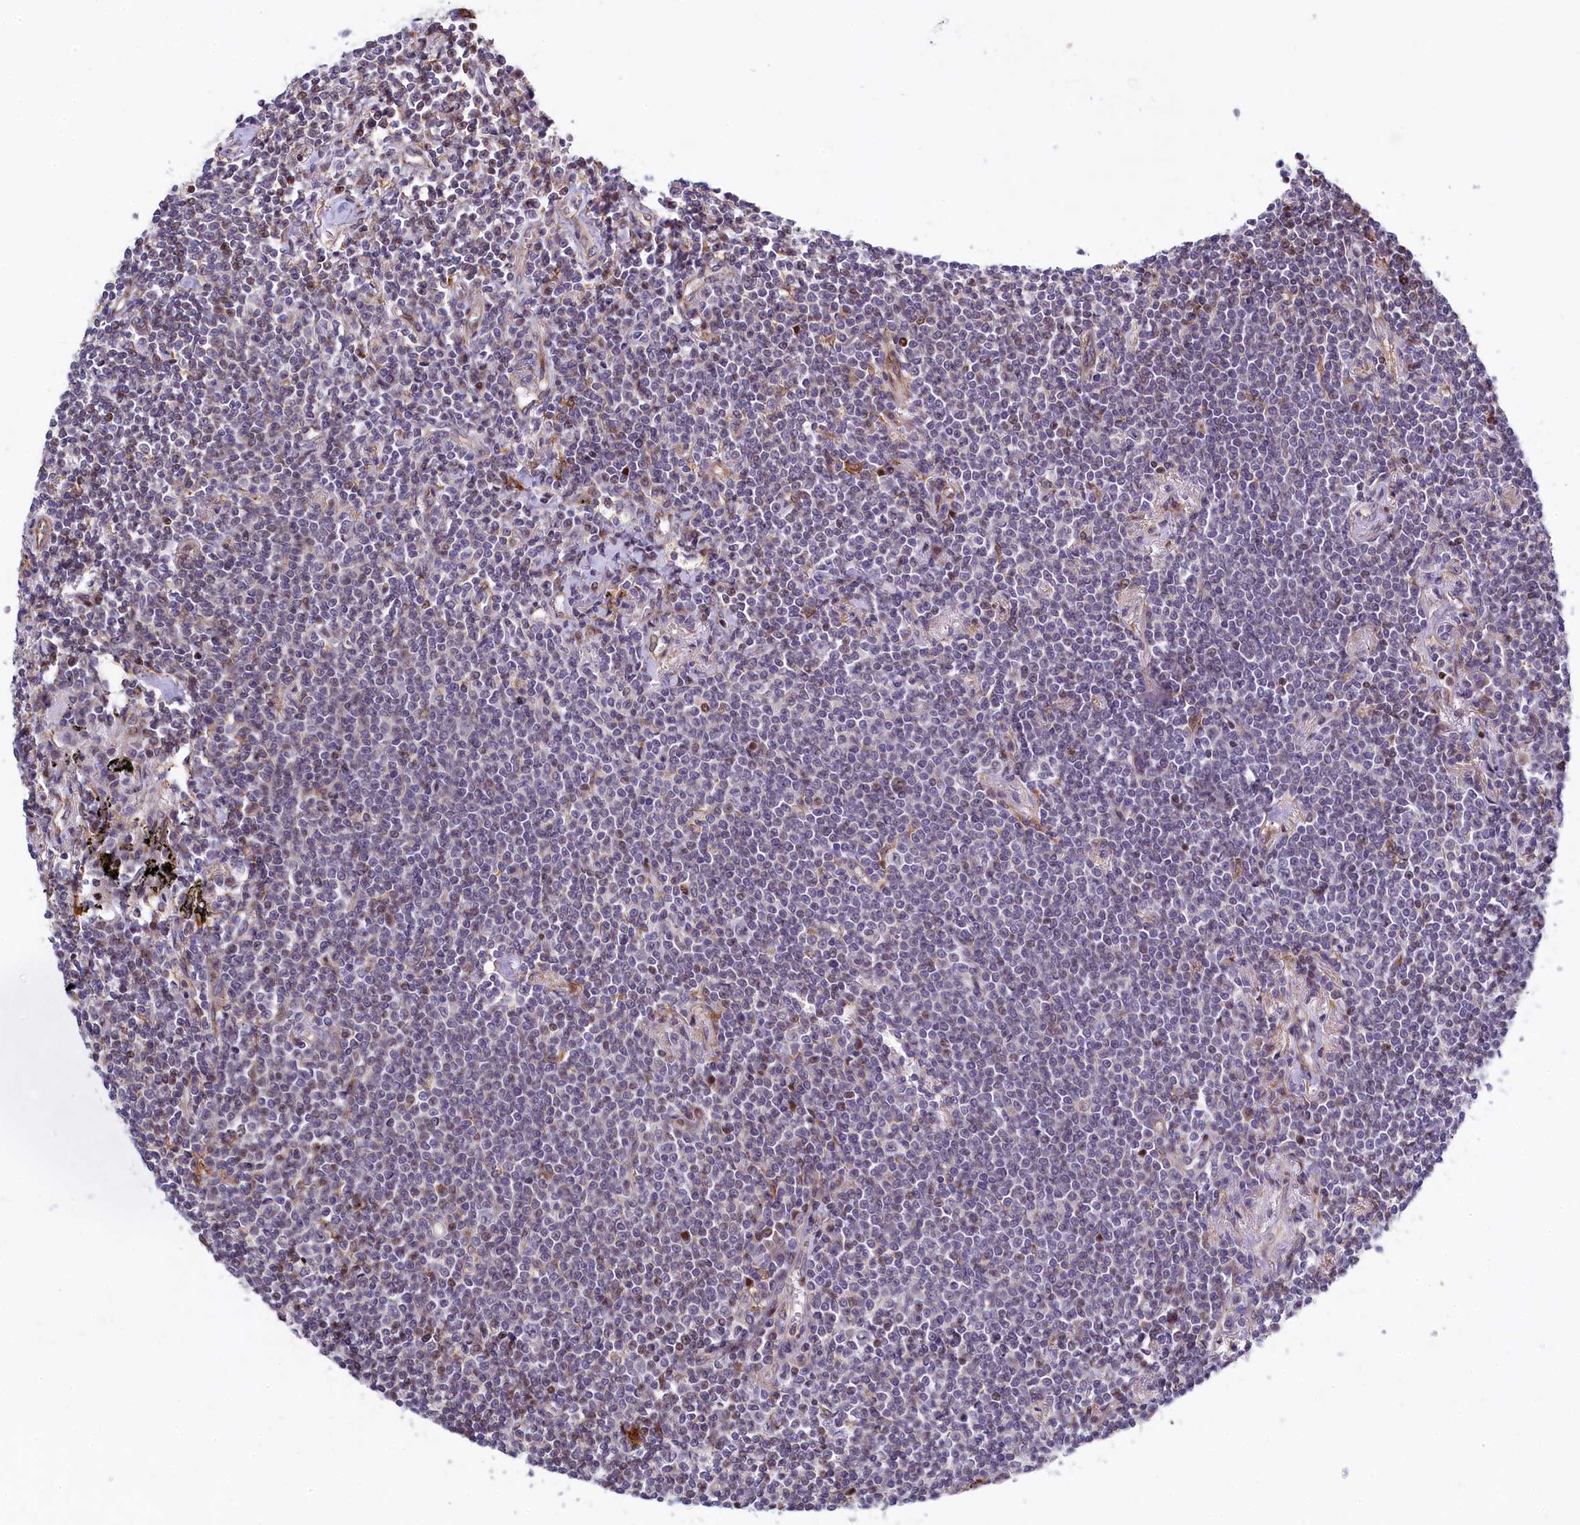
{"staining": {"intensity": "negative", "quantity": "none", "location": "none"}, "tissue": "lymphoma", "cell_type": "Tumor cells", "image_type": "cancer", "snomed": [{"axis": "morphology", "description": "Malignant lymphoma, non-Hodgkin's type, Low grade"}, {"axis": "topography", "description": "Lung"}], "caption": "This is an immunohistochemistry histopathology image of human lymphoma. There is no staining in tumor cells.", "gene": "TGDS", "patient": {"sex": "female", "age": 71}}